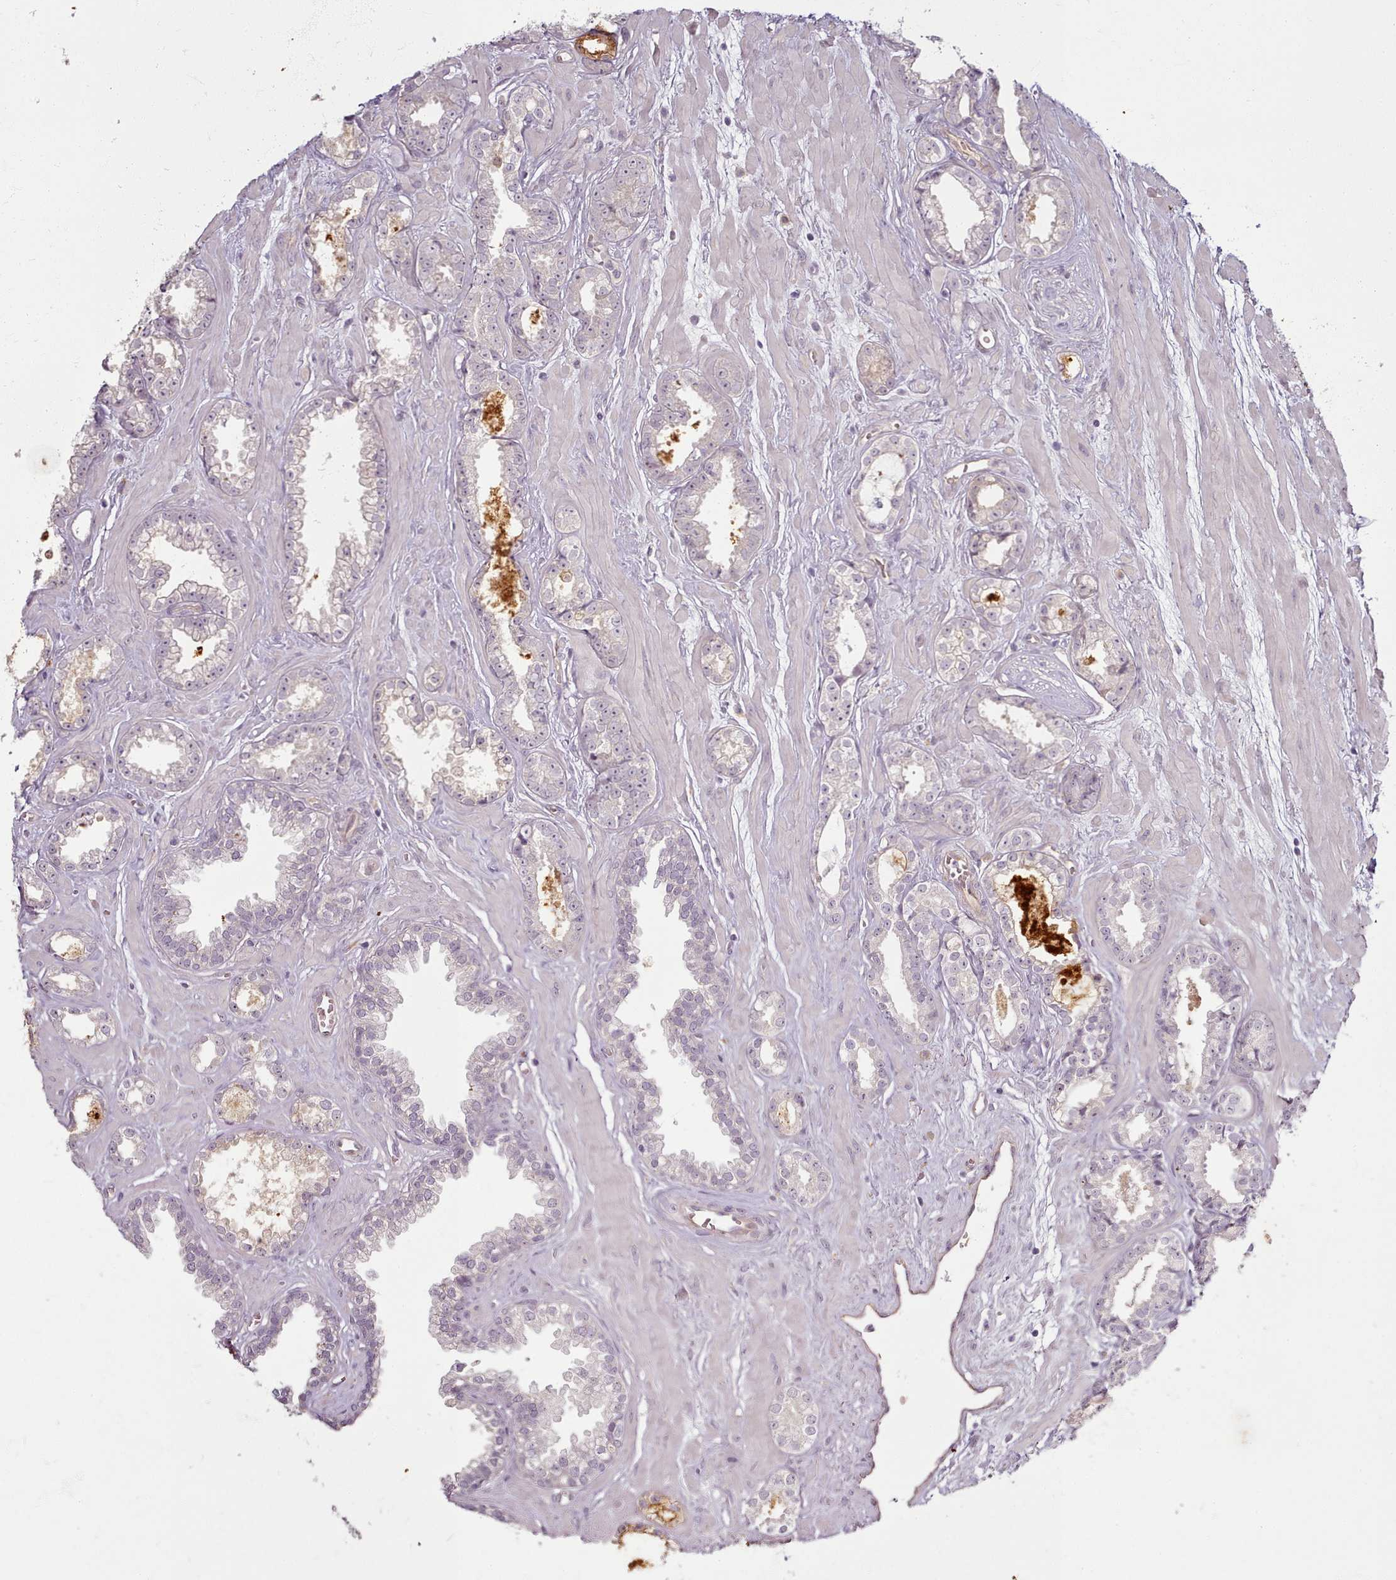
{"staining": {"intensity": "negative", "quantity": "none", "location": "none"}, "tissue": "prostate cancer", "cell_type": "Tumor cells", "image_type": "cancer", "snomed": [{"axis": "morphology", "description": "Adenocarcinoma, Low grade"}, {"axis": "topography", "description": "Prostate"}], "caption": "Immunohistochemical staining of prostate cancer shows no significant expression in tumor cells.", "gene": "C1QTNF5", "patient": {"sex": "male", "age": 60}}